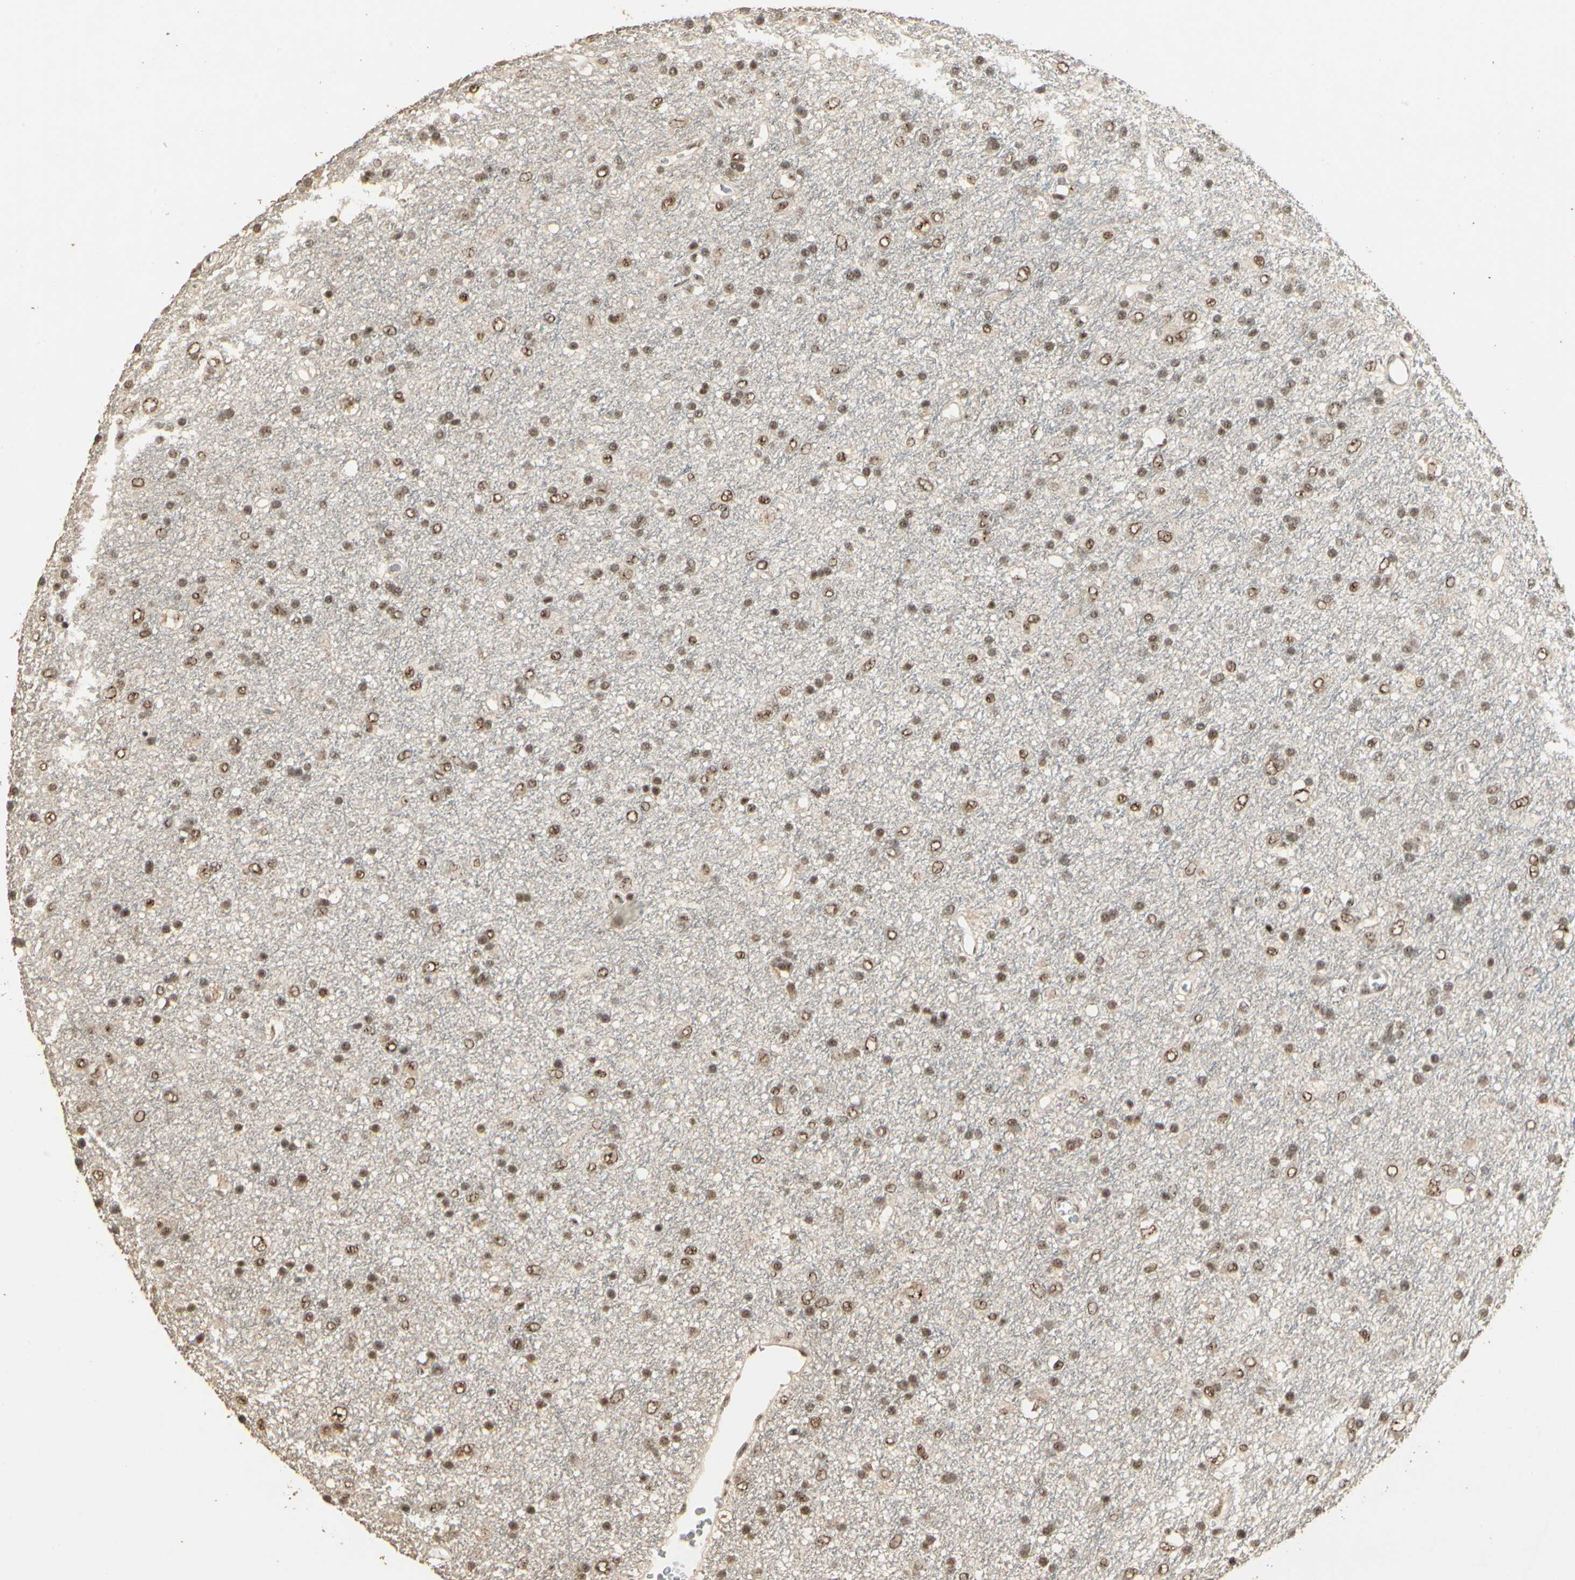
{"staining": {"intensity": "moderate", "quantity": ">75%", "location": "nuclear"}, "tissue": "glioma", "cell_type": "Tumor cells", "image_type": "cancer", "snomed": [{"axis": "morphology", "description": "Glioma, malignant, Low grade"}, {"axis": "topography", "description": "Brain"}], "caption": "Immunohistochemical staining of glioma reveals medium levels of moderate nuclear staining in about >75% of tumor cells.", "gene": "RBM25", "patient": {"sex": "male", "age": 77}}